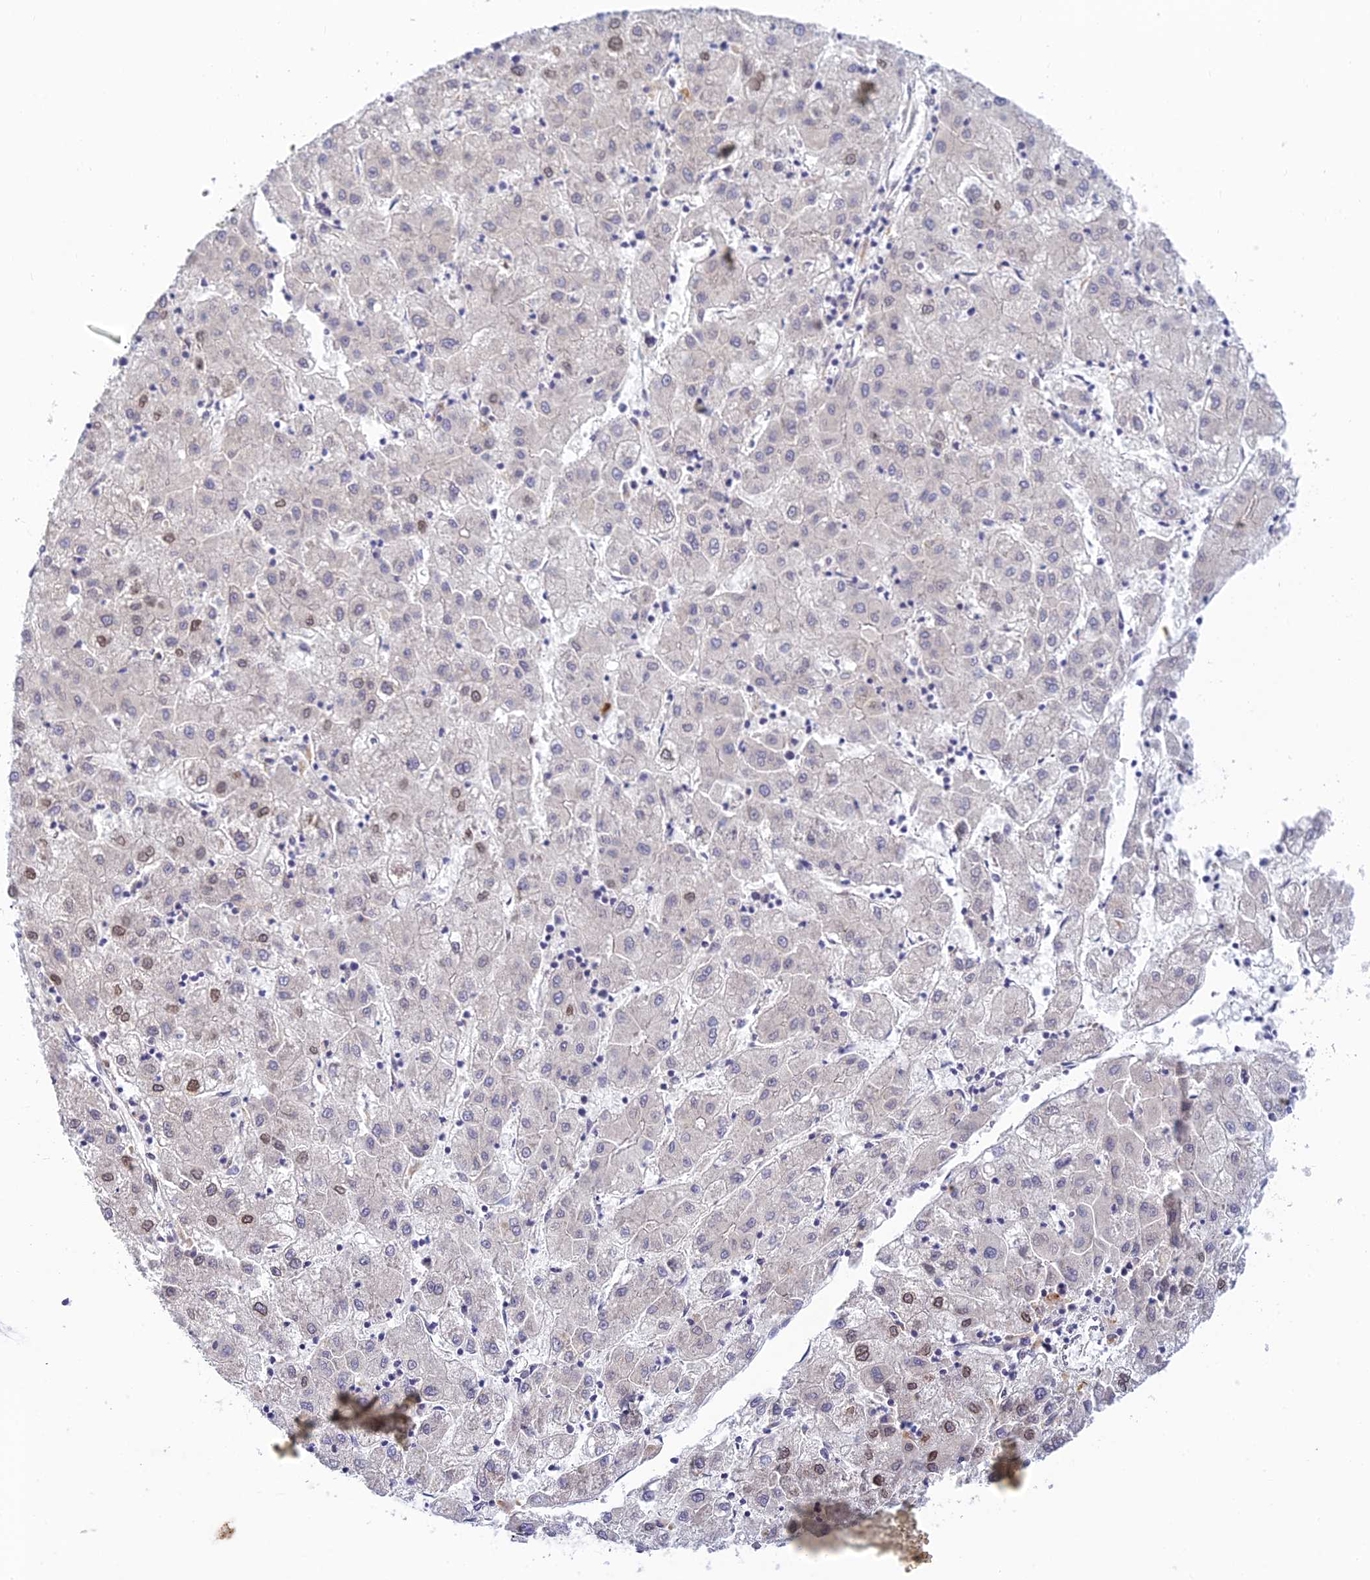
{"staining": {"intensity": "moderate", "quantity": "<25%", "location": "nuclear"}, "tissue": "liver cancer", "cell_type": "Tumor cells", "image_type": "cancer", "snomed": [{"axis": "morphology", "description": "Carcinoma, Hepatocellular, NOS"}, {"axis": "topography", "description": "Liver"}], "caption": "The micrograph demonstrates staining of liver cancer (hepatocellular carcinoma), revealing moderate nuclear protein positivity (brown color) within tumor cells.", "gene": "SKIC8", "patient": {"sex": "male", "age": 72}}